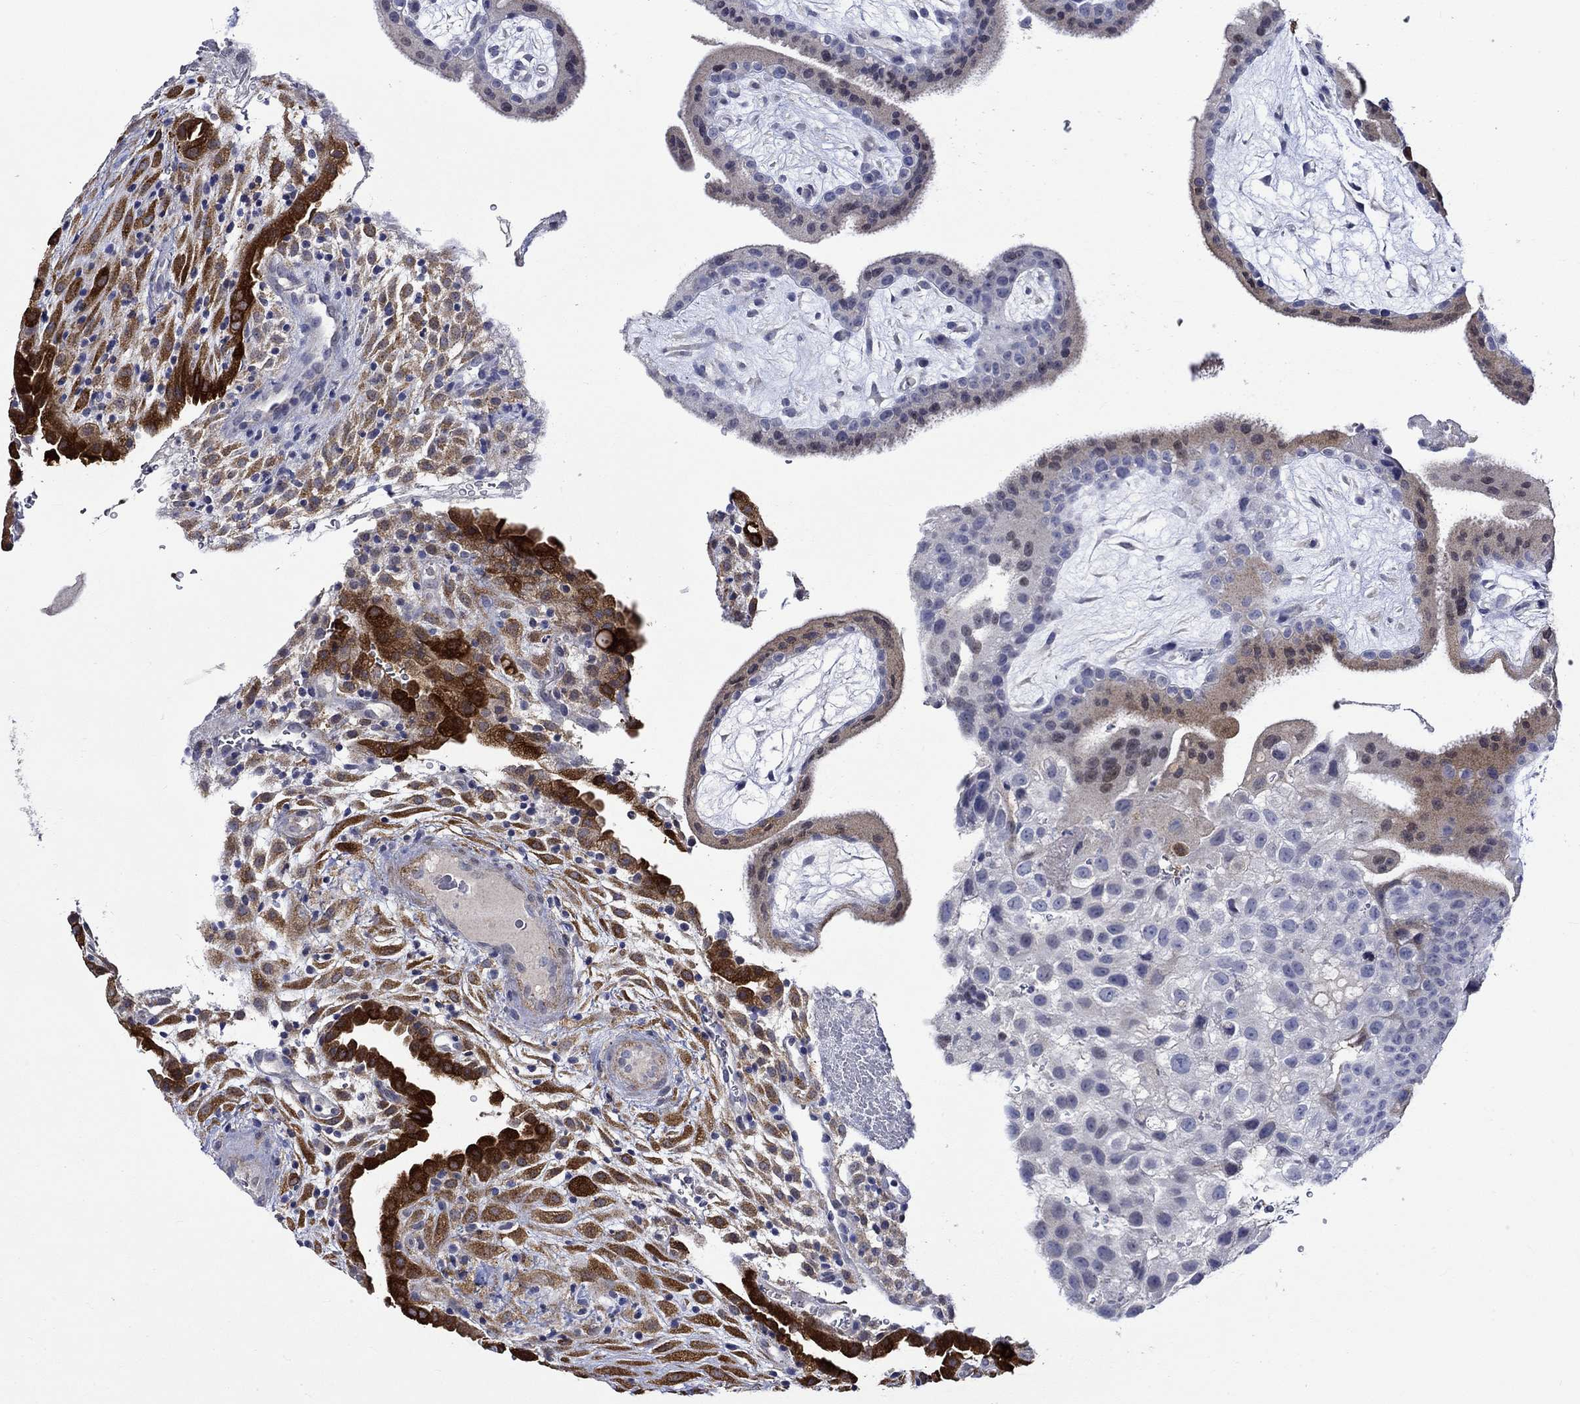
{"staining": {"intensity": "strong", "quantity": "25%-75%", "location": "cytoplasmic/membranous"}, "tissue": "placenta", "cell_type": "Decidual cells", "image_type": "normal", "snomed": [{"axis": "morphology", "description": "Normal tissue, NOS"}, {"axis": "topography", "description": "Placenta"}], "caption": "Human placenta stained with a brown dye reveals strong cytoplasmic/membranous positive staining in approximately 25%-75% of decidual cells.", "gene": "CRYAB", "patient": {"sex": "female", "age": 19}}